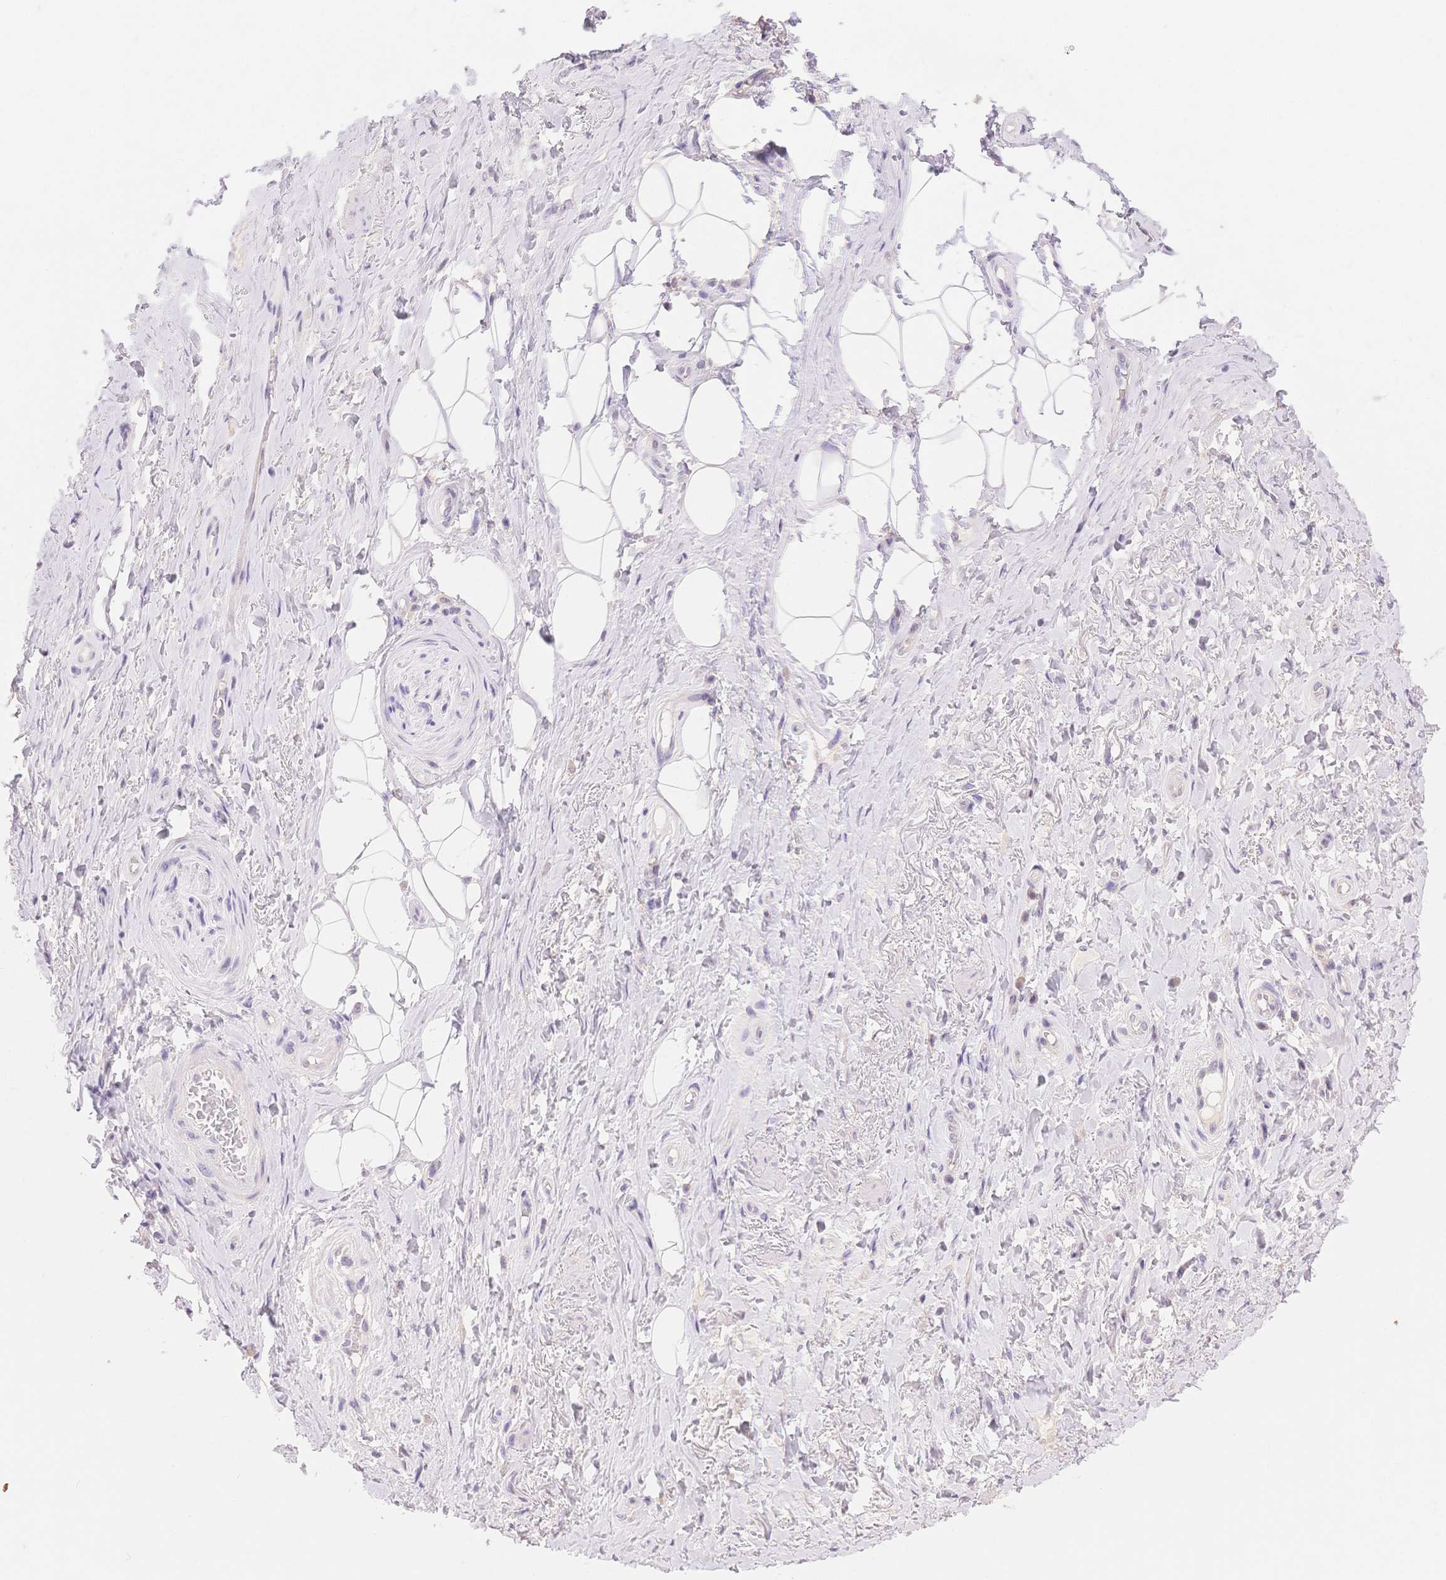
{"staining": {"intensity": "negative", "quantity": "none", "location": "none"}, "tissue": "adipose tissue", "cell_type": "Adipocytes", "image_type": "normal", "snomed": [{"axis": "morphology", "description": "Normal tissue, NOS"}, {"axis": "topography", "description": "Anal"}, {"axis": "topography", "description": "Peripheral nerve tissue"}], "caption": "This is an immunohistochemistry (IHC) micrograph of benign adipose tissue. There is no expression in adipocytes.", "gene": "MYOM1", "patient": {"sex": "male", "age": 53}}